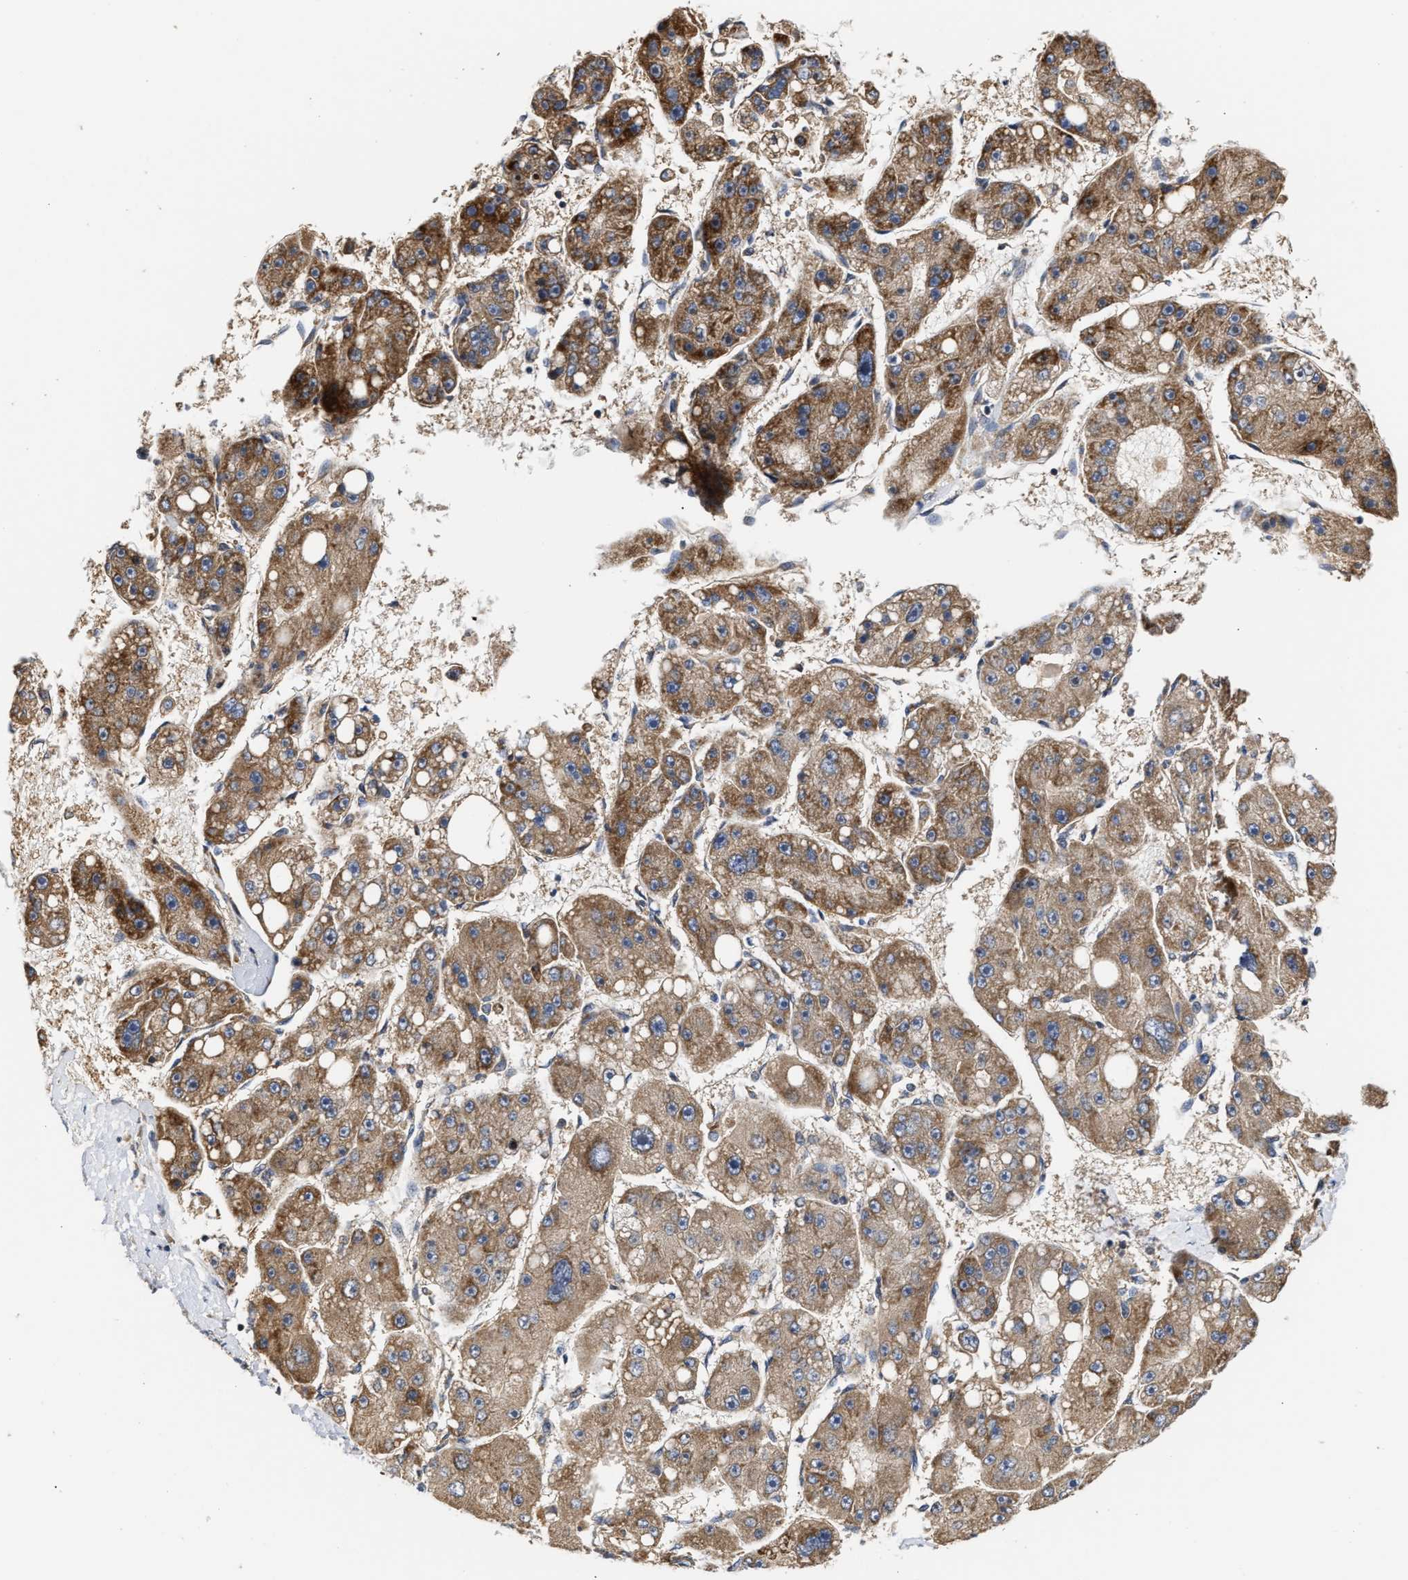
{"staining": {"intensity": "moderate", "quantity": ">75%", "location": "cytoplasmic/membranous"}, "tissue": "liver cancer", "cell_type": "Tumor cells", "image_type": "cancer", "snomed": [{"axis": "morphology", "description": "Carcinoma, Hepatocellular, NOS"}, {"axis": "topography", "description": "Liver"}], "caption": "IHC of hepatocellular carcinoma (liver) exhibits medium levels of moderate cytoplasmic/membranous positivity in approximately >75% of tumor cells.", "gene": "CLIP2", "patient": {"sex": "female", "age": 61}}